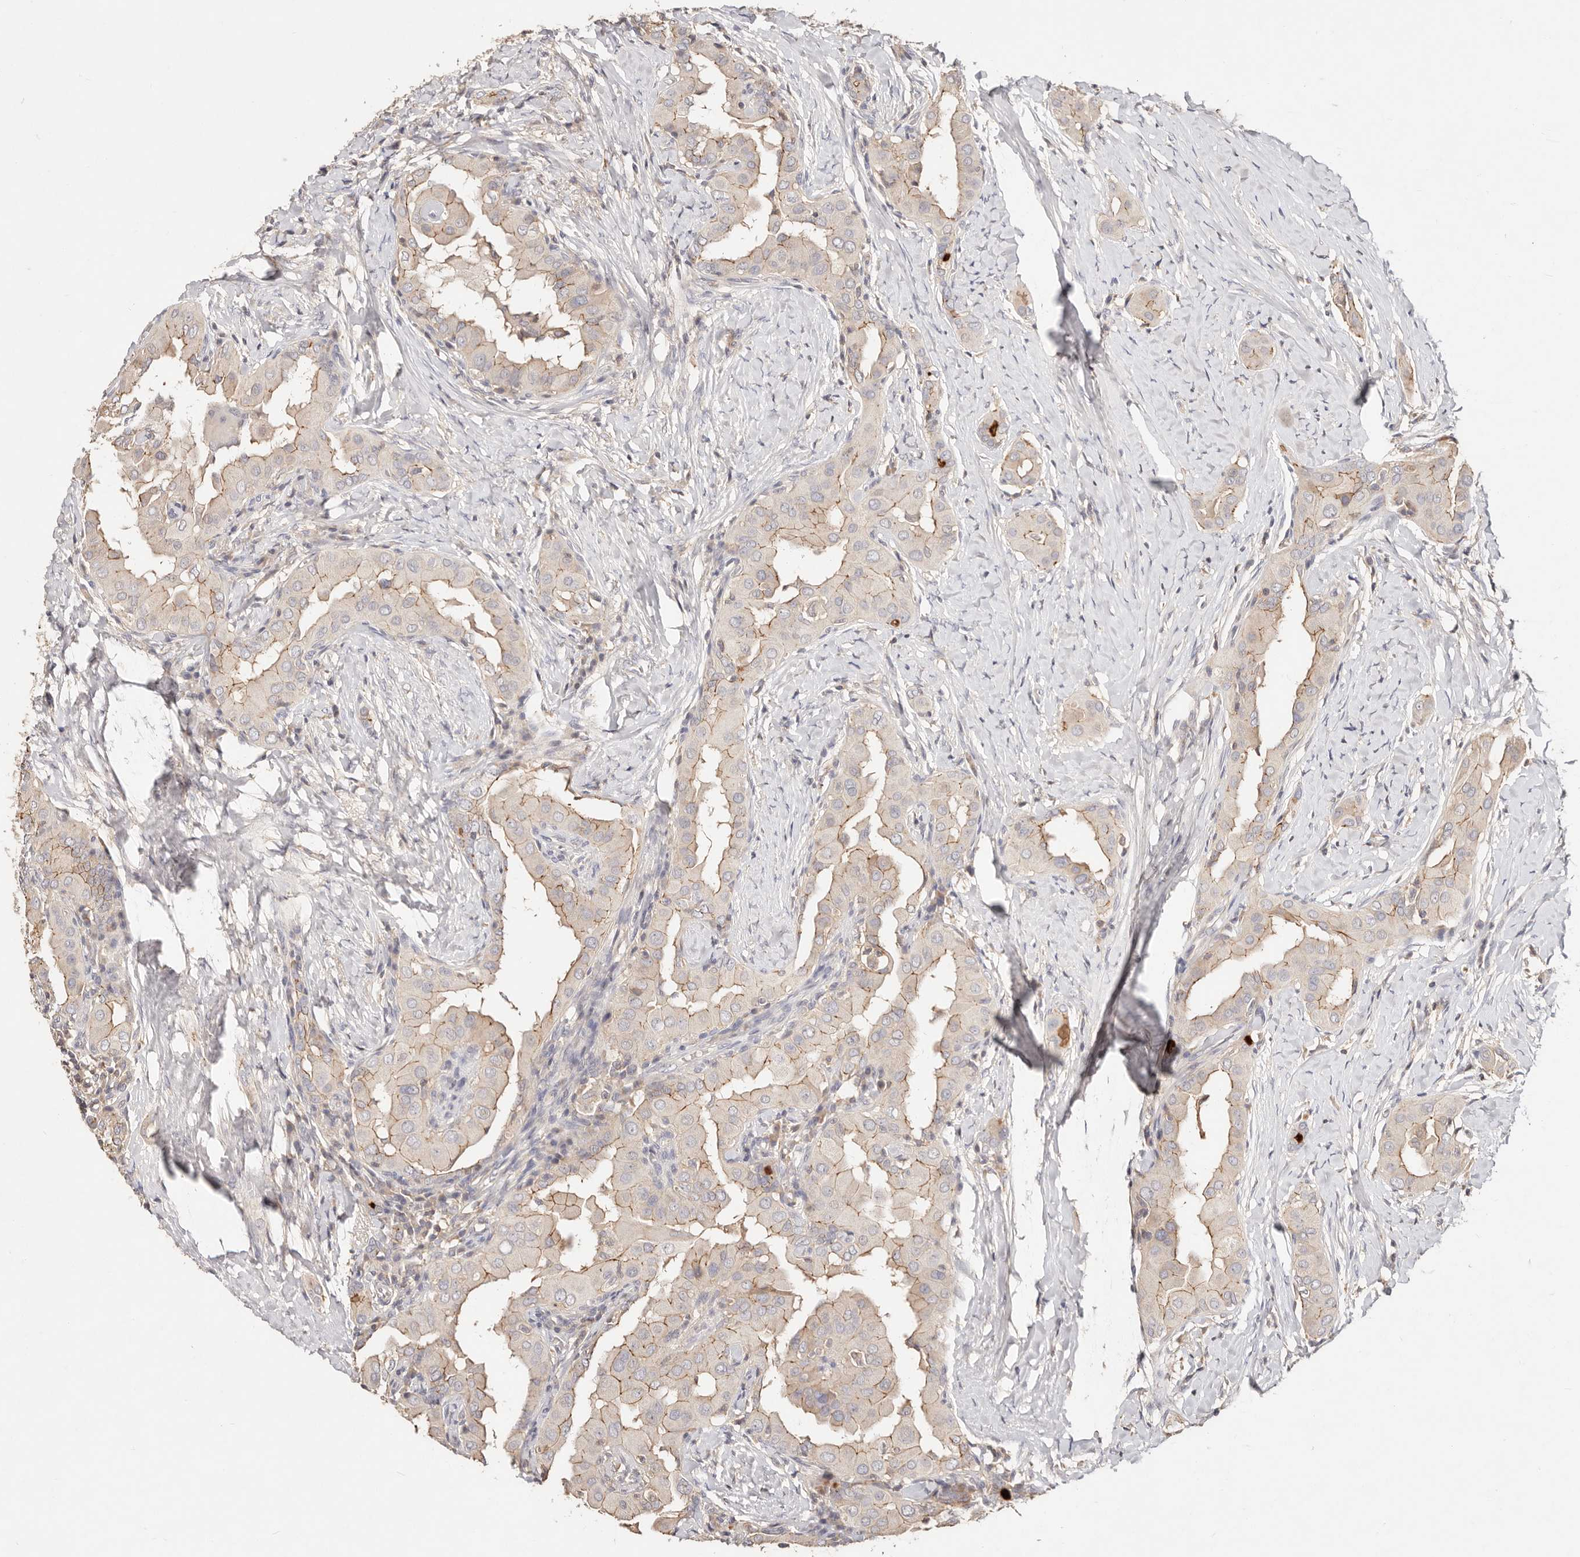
{"staining": {"intensity": "weak", "quantity": "25%-75%", "location": "cytoplasmic/membranous"}, "tissue": "thyroid cancer", "cell_type": "Tumor cells", "image_type": "cancer", "snomed": [{"axis": "morphology", "description": "Papillary adenocarcinoma, NOS"}, {"axis": "topography", "description": "Thyroid gland"}], "caption": "The image displays immunohistochemical staining of thyroid papillary adenocarcinoma. There is weak cytoplasmic/membranous expression is seen in about 25%-75% of tumor cells.", "gene": "CXADR", "patient": {"sex": "male", "age": 33}}